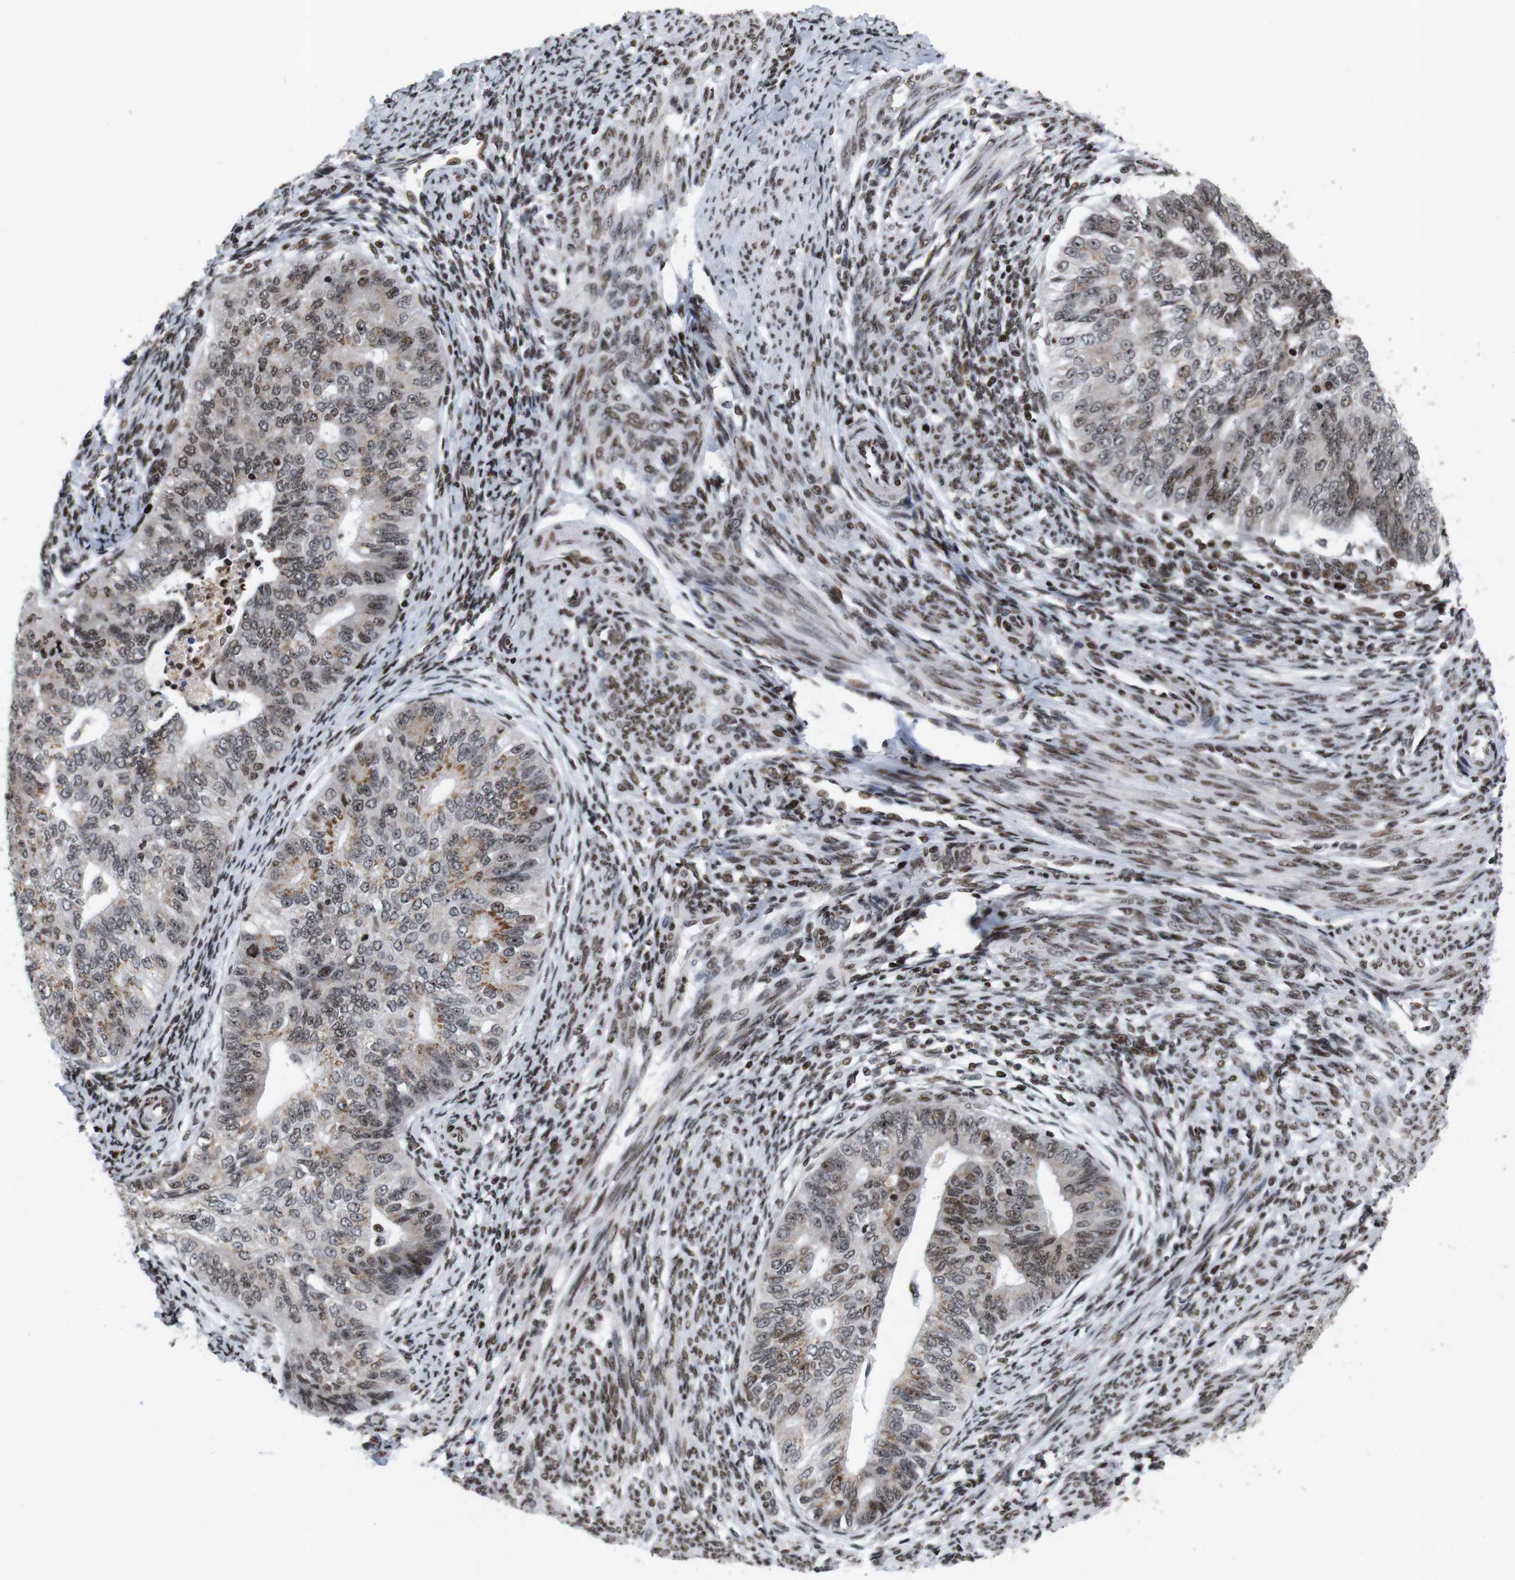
{"staining": {"intensity": "weak", "quantity": ">75%", "location": "nuclear"}, "tissue": "endometrial cancer", "cell_type": "Tumor cells", "image_type": "cancer", "snomed": [{"axis": "morphology", "description": "Adenocarcinoma, NOS"}, {"axis": "topography", "description": "Endometrium"}], "caption": "Endometrial cancer (adenocarcinoma) stained for a protein (brown) shows weak nuclear positive expression in approximately >75% of tumor cells.", "gene": "MAGEH1", "patient": {"sex": "female", "age": 32}}